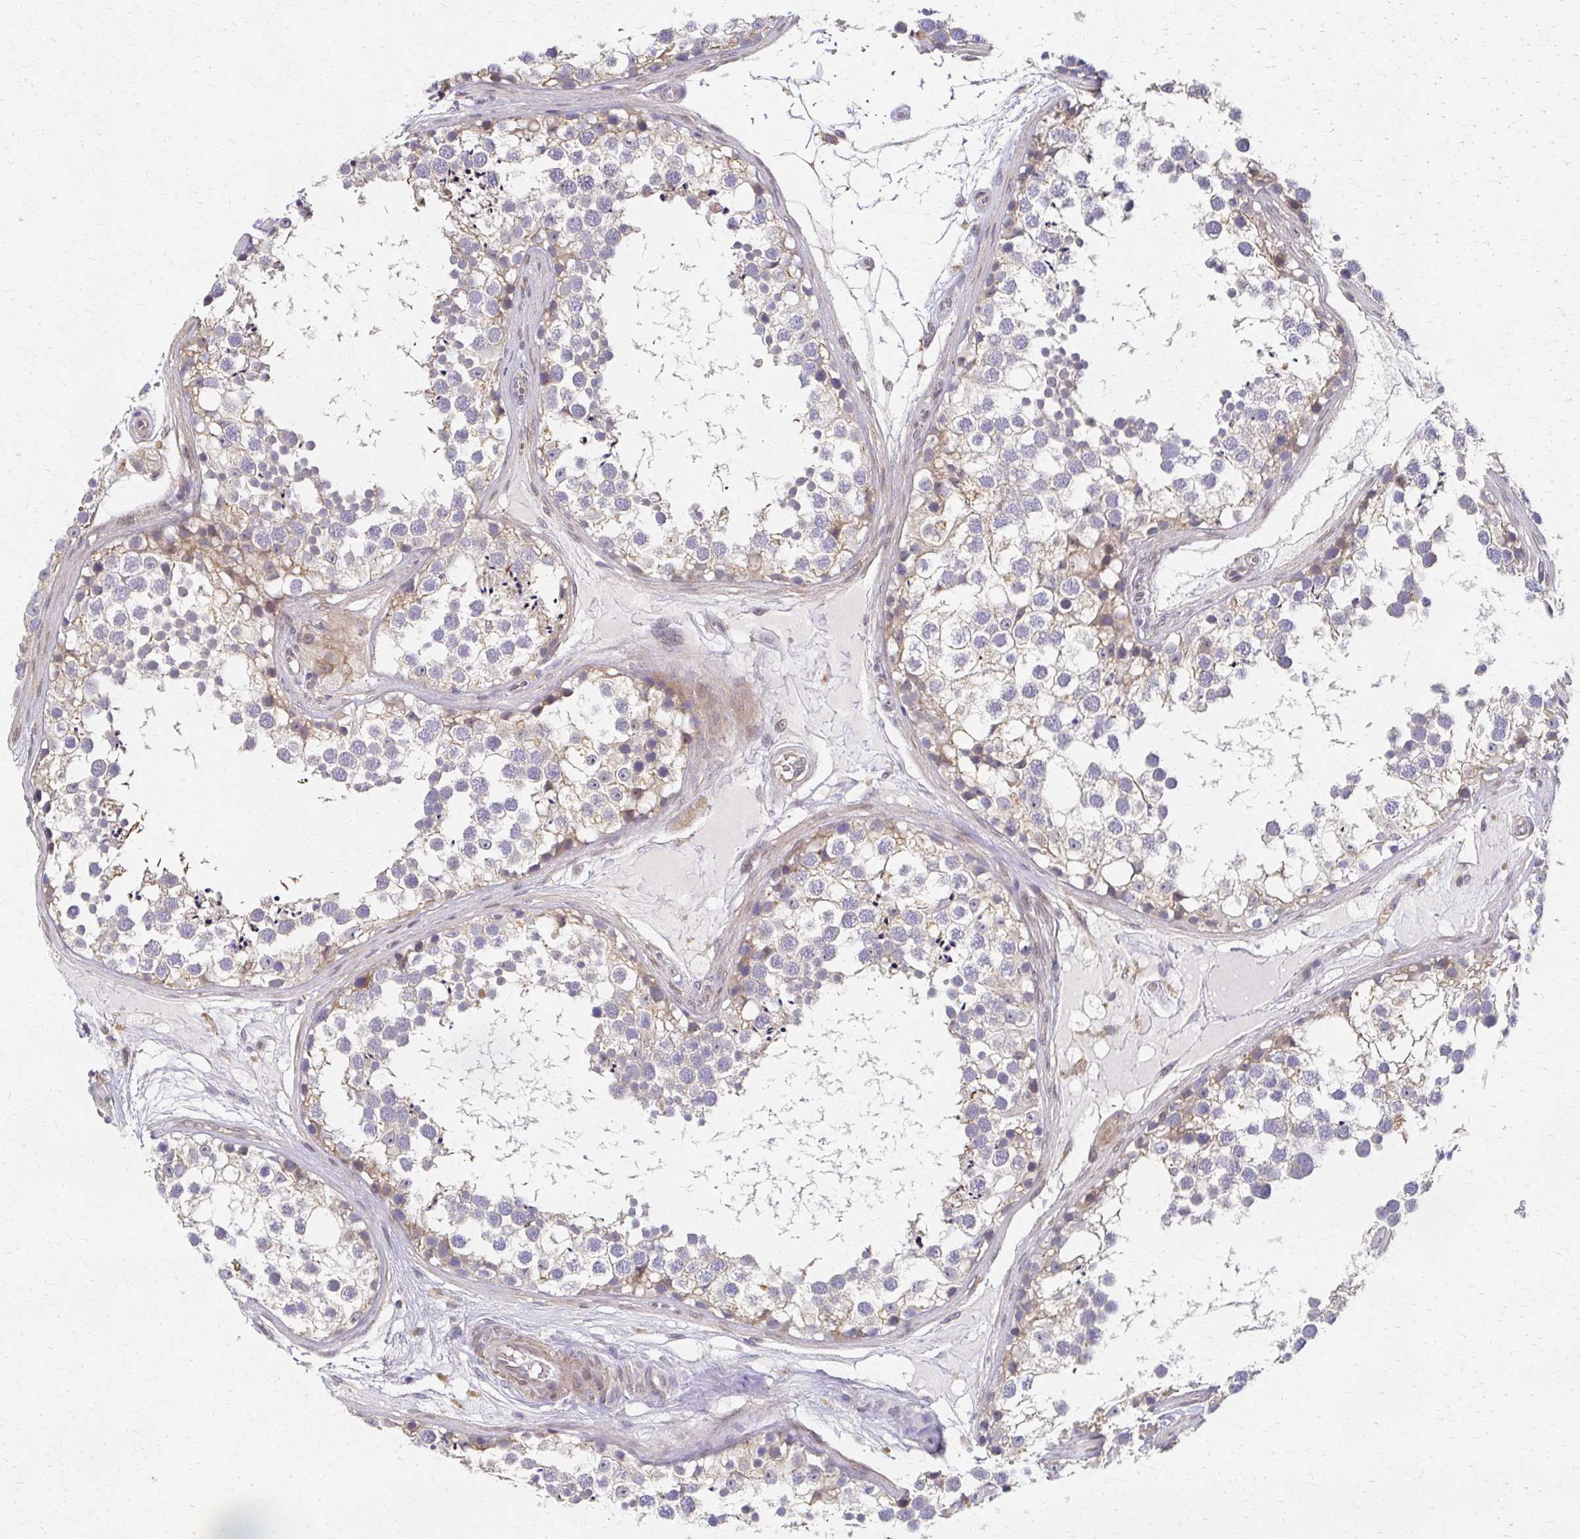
{"staining": {"intensity": "weak", "quantity": "<25%", "location": "cytoplasmic/membranous"}, "tissue": "testis", "cell_type": "Cells in seminiferous ducts", "image_type": "normal", "snomed": [{"axis": "morphology", "description": "Normal tissue, NOS"}, {"axis": "morphology", "description": "Seminoma, NOS"}, {"axis": "topography", "description": "Testis"}], "caption": "The IHC histopathology image has no significant positivity in cells in seminiferous ducts of testis.", "gene": "EOLA1", "patient": {"sex": "male", "age": 65}}